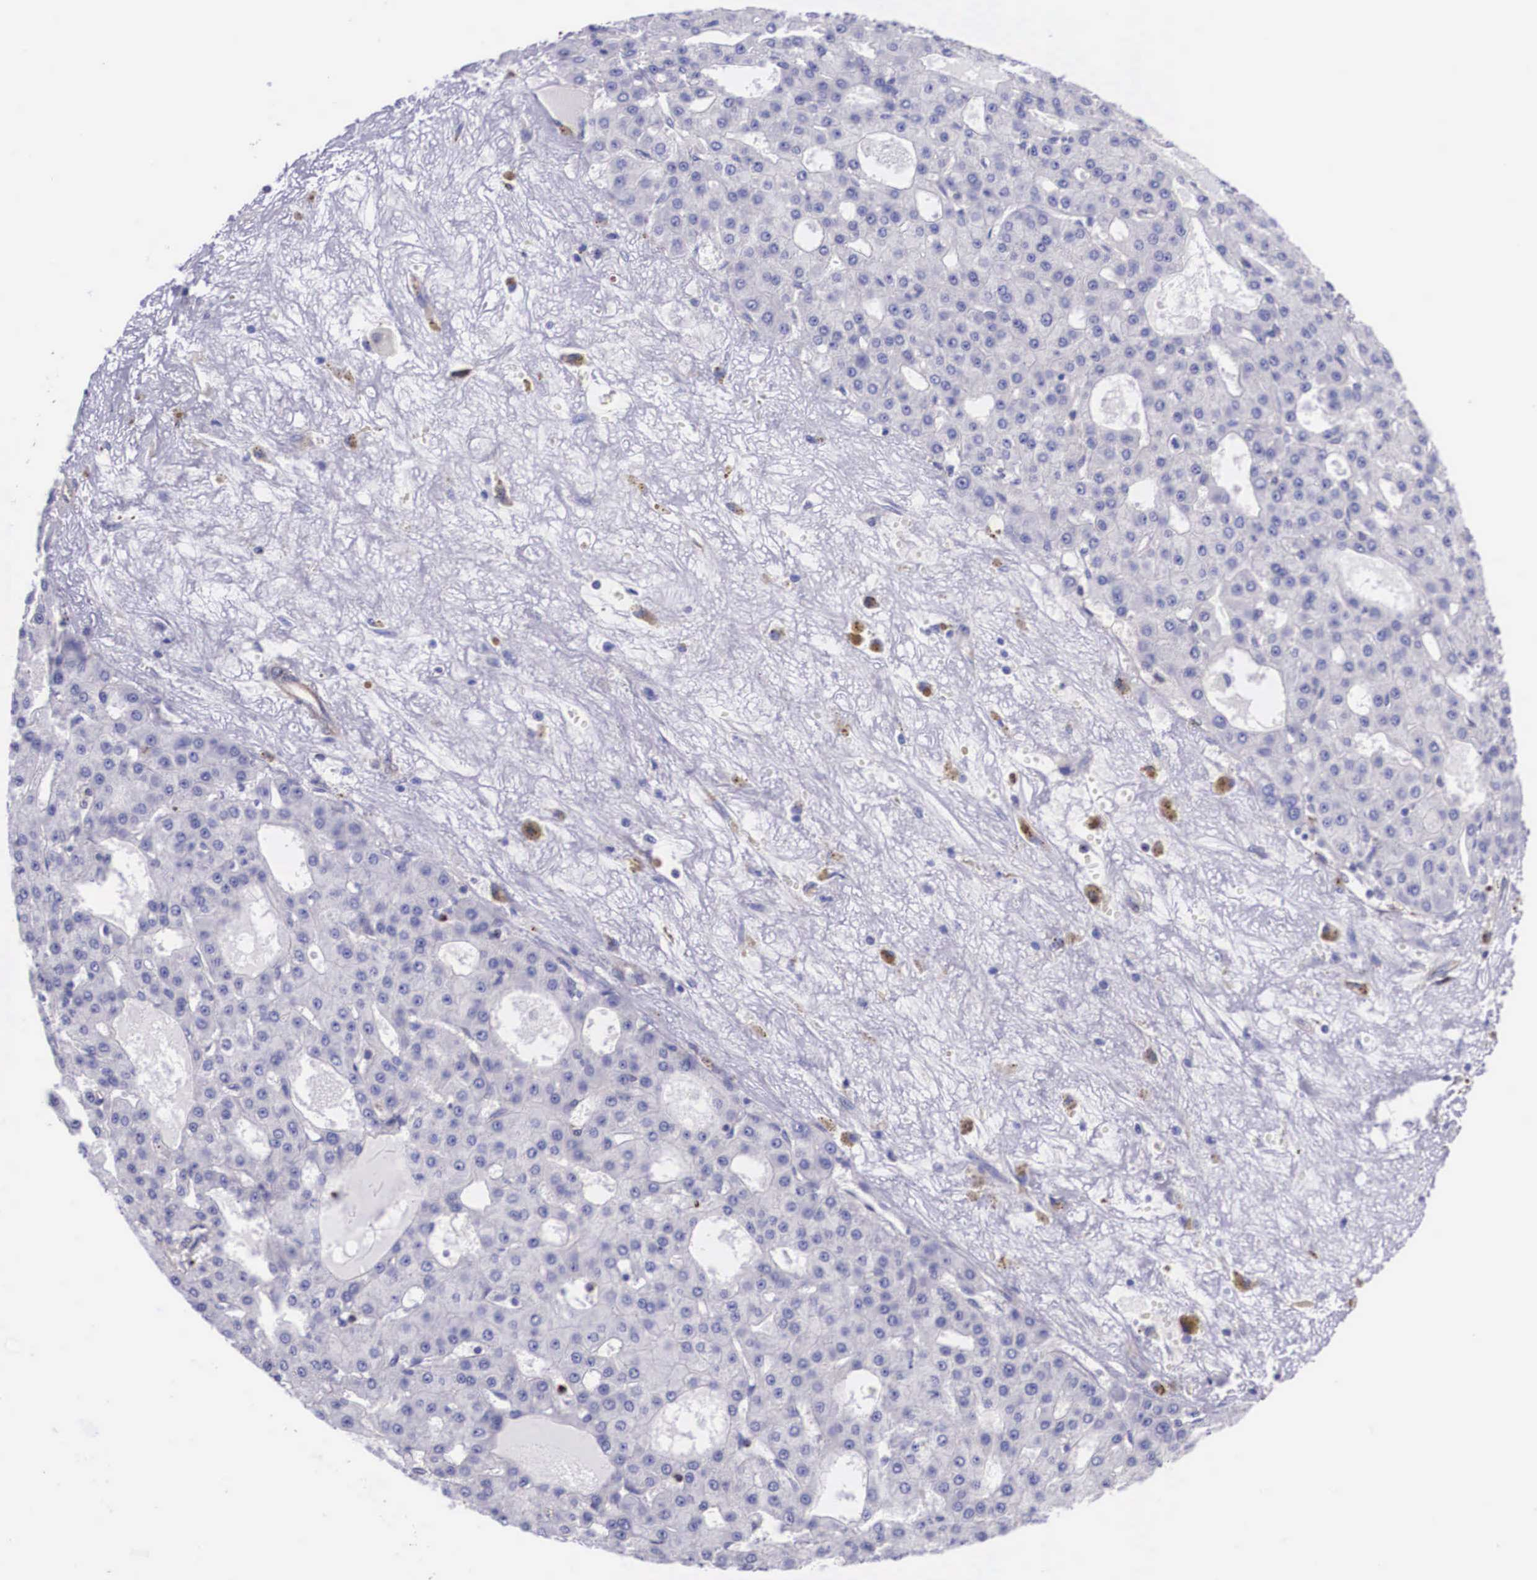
{"staining": {"intensity": "negative", "quantity": "none", "location": "none"}, "tissue": "liver cancer", "cell_type": "Tumor cells", "image_type": "cancer", "snomed": [{"axis": "morphology", "description": "Carcinoma, Hepatocellular, NOS"}, {"axis": "topography", "description": "Liver"}], "caption": "IHC of human liver cancer reveals no expression in tumor cells.", "gene": "BCAR1", "patient": {"sex": "male", "age": 47}}